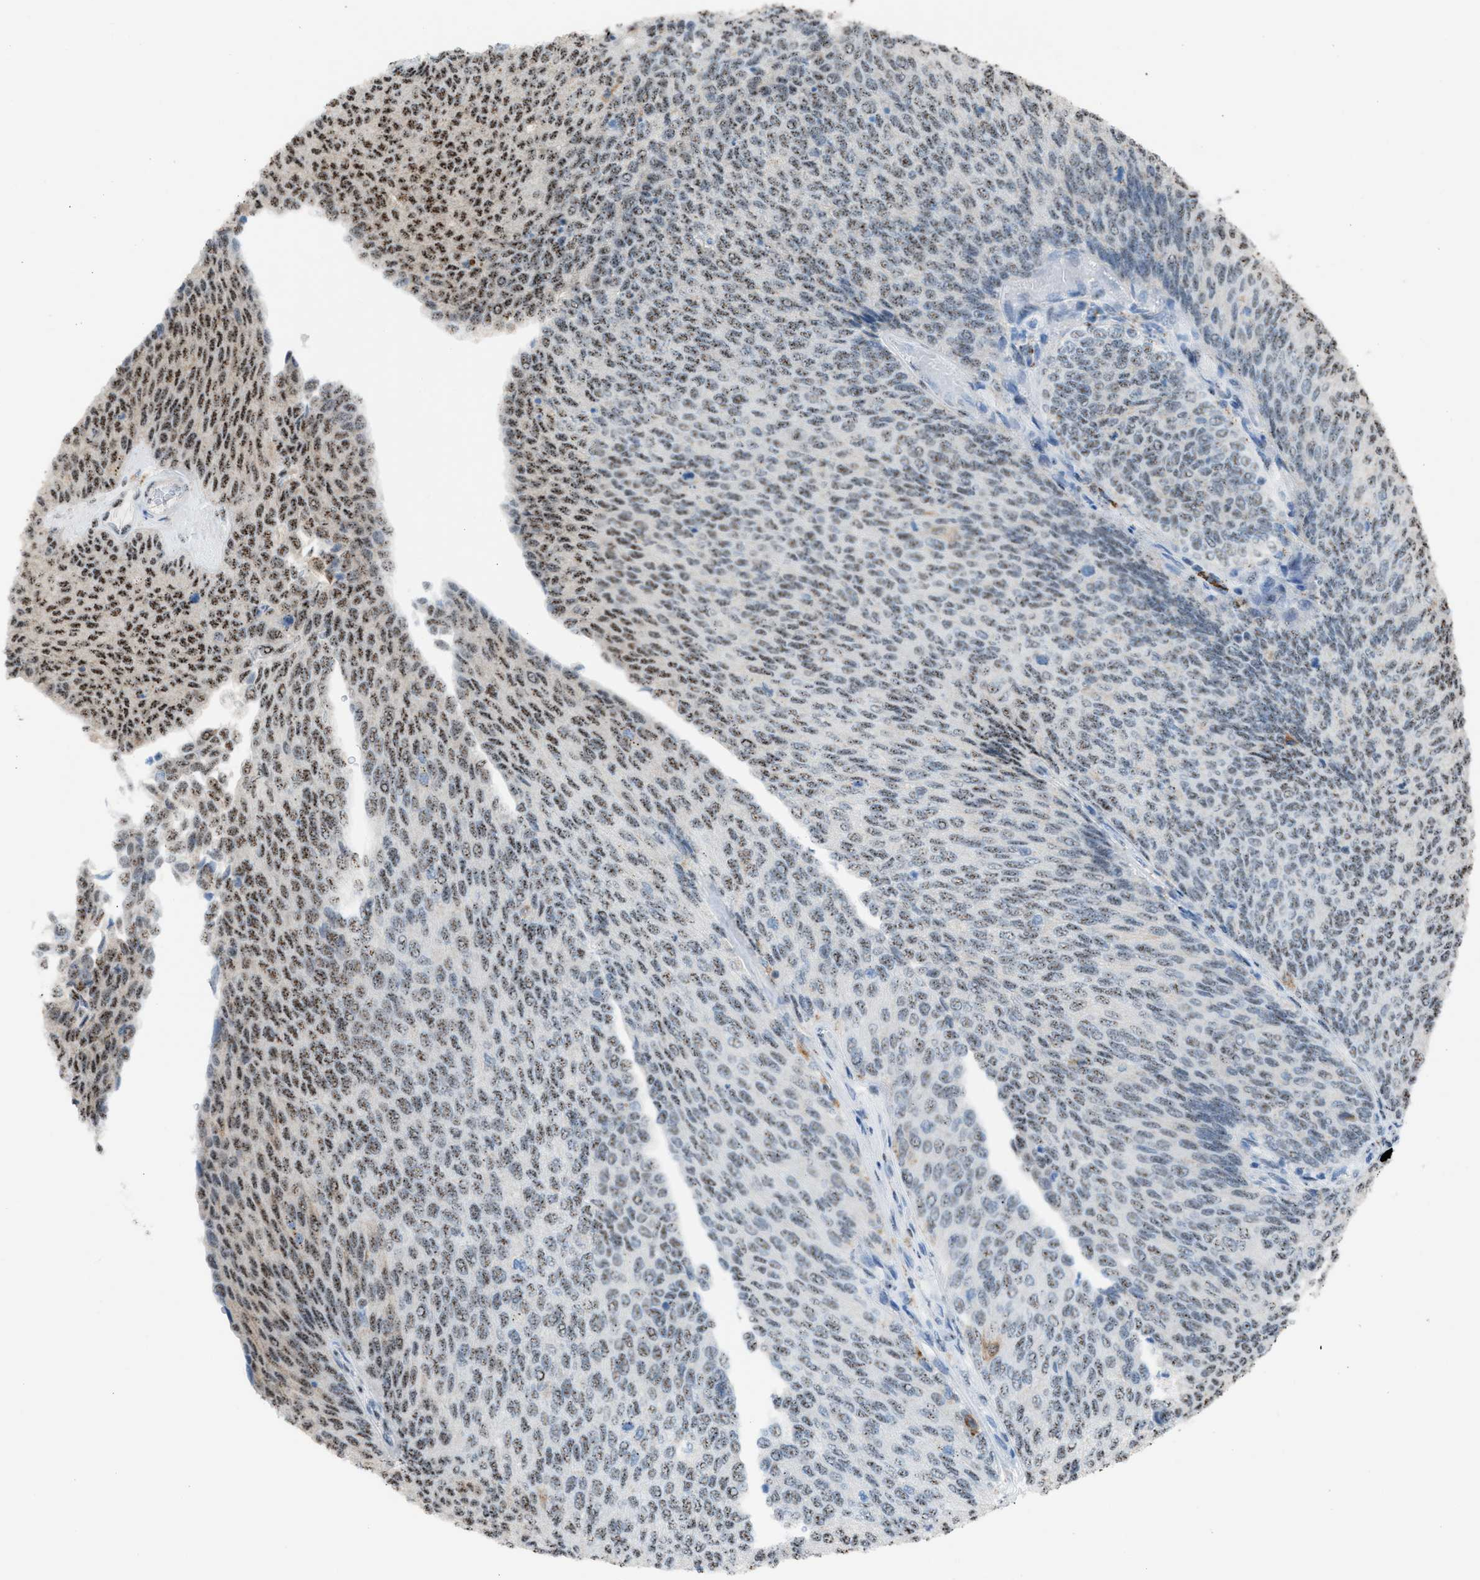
{"staining": {"intensity": "moderate", "quantity": ">75%", "location": "nuclear"}, "tissue": "urothelial cancer", "cell_type": "Tumor cells", "image_type": "cancer", "snomed": [{"axis": "morphology", "description": "Urothelial carcinoma, Low grade"}, {"axis": "topography", "description": "Urinary bladder"}], "caption": "About >75% of tumor cells in human urothelial cancer display moderate nuclear protein expression as visualized by brown immunohistochemical staining.", "gene": "CENPP", "patient": {"sex": "female", "age": 79}}